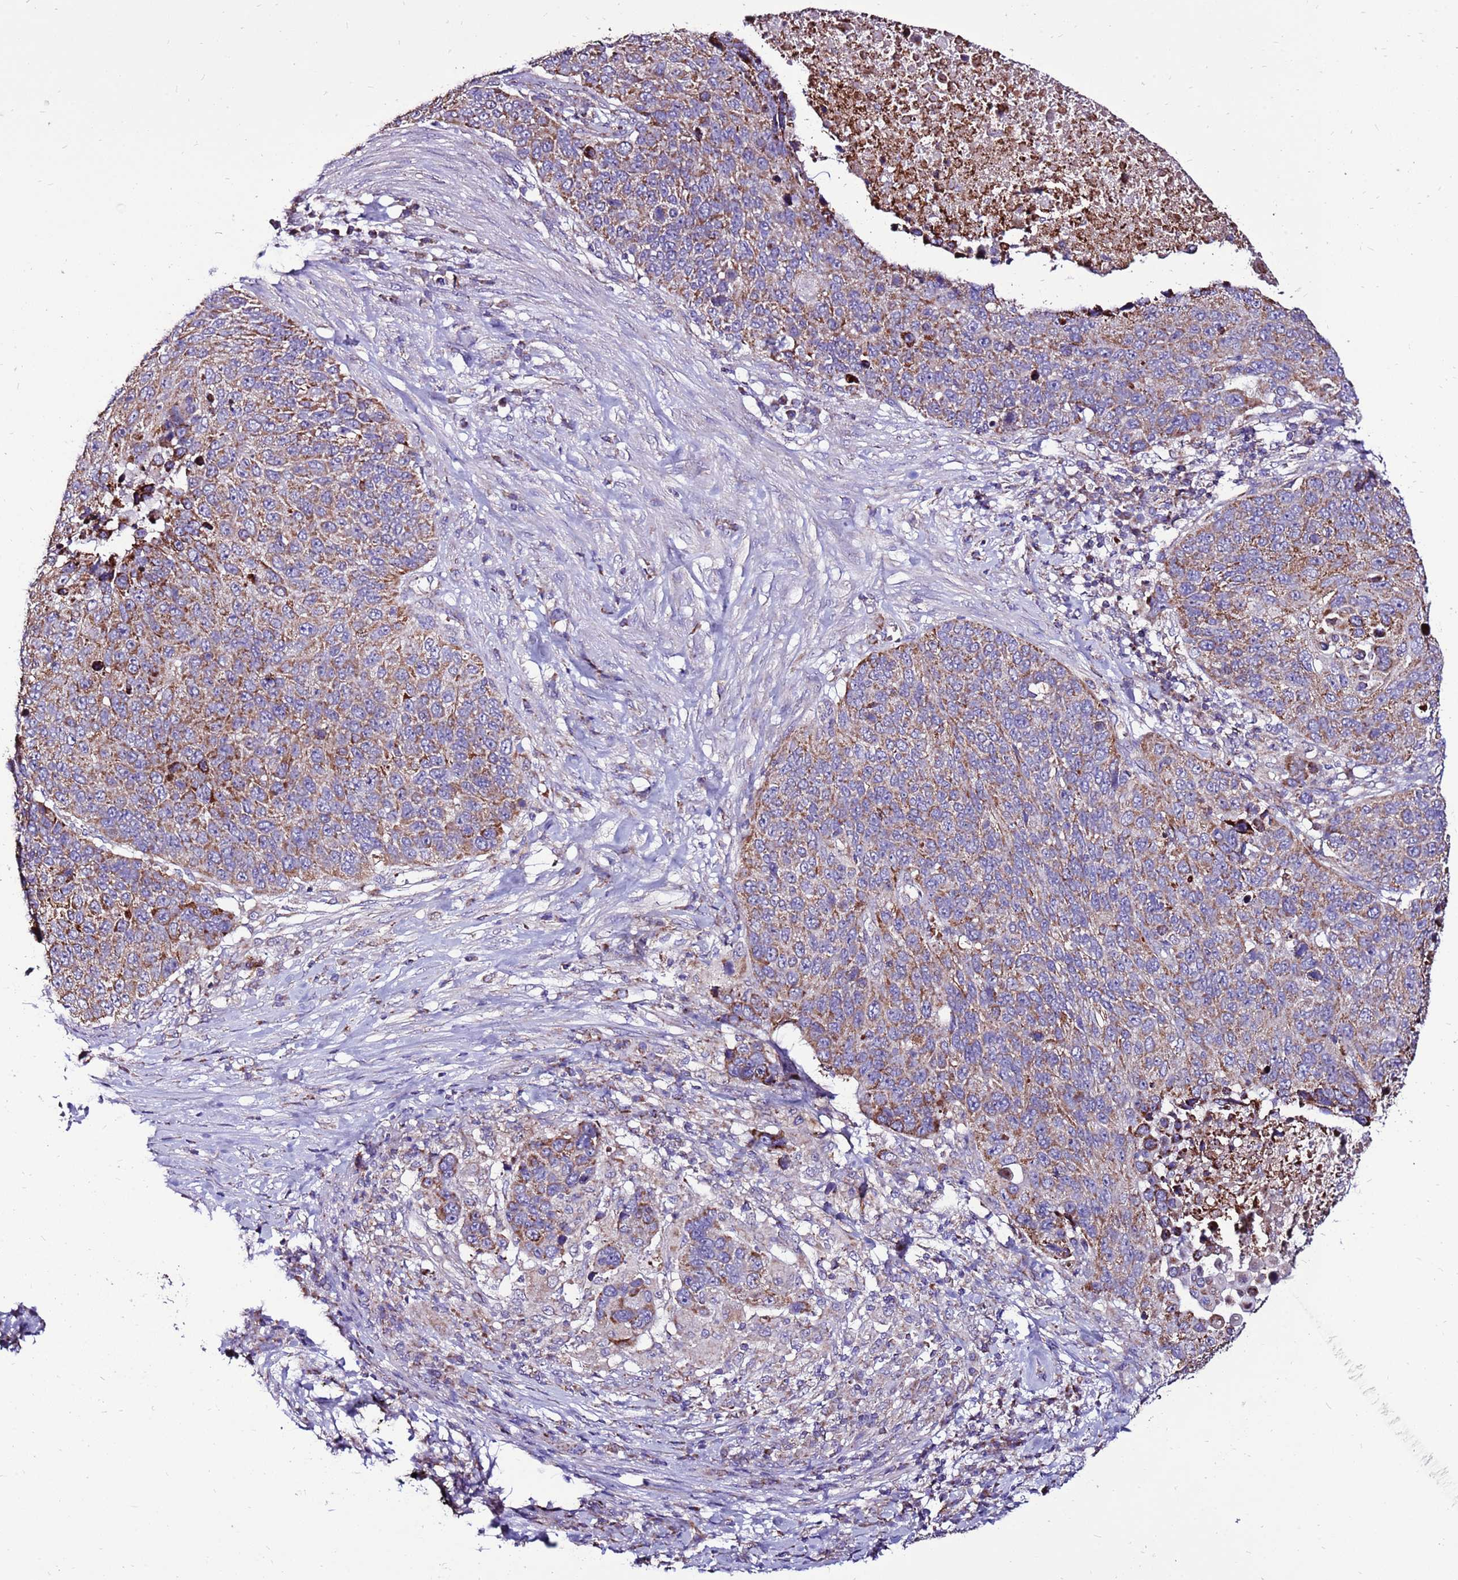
{"staining": {"intensity": "moderate", "quantity": ">75%", "location": "cytoplasmic/membranous"}, "tissue": "lung cancer", "cell_type": "Tumor cells", "image_type": "cancer", "snomed": [{"axis": "morphology", "description": "Normal tissue, NOS"}, {"axis": "morphology", "description": "Squamous cell carcinoma, NOS"}, {"axis": "topography", "description": "Lymph node"}, {"axis": "topography", "description": "Lung"}], "caption": "Moderate cytoplasmic/membranous staining for a protein is seen in about >75% of tumor cells of squamous cell carcinoma (lung) using immunohistochemistry.", "gene": "SPSB3", "patient": {"sex": "male", "age": 66}}